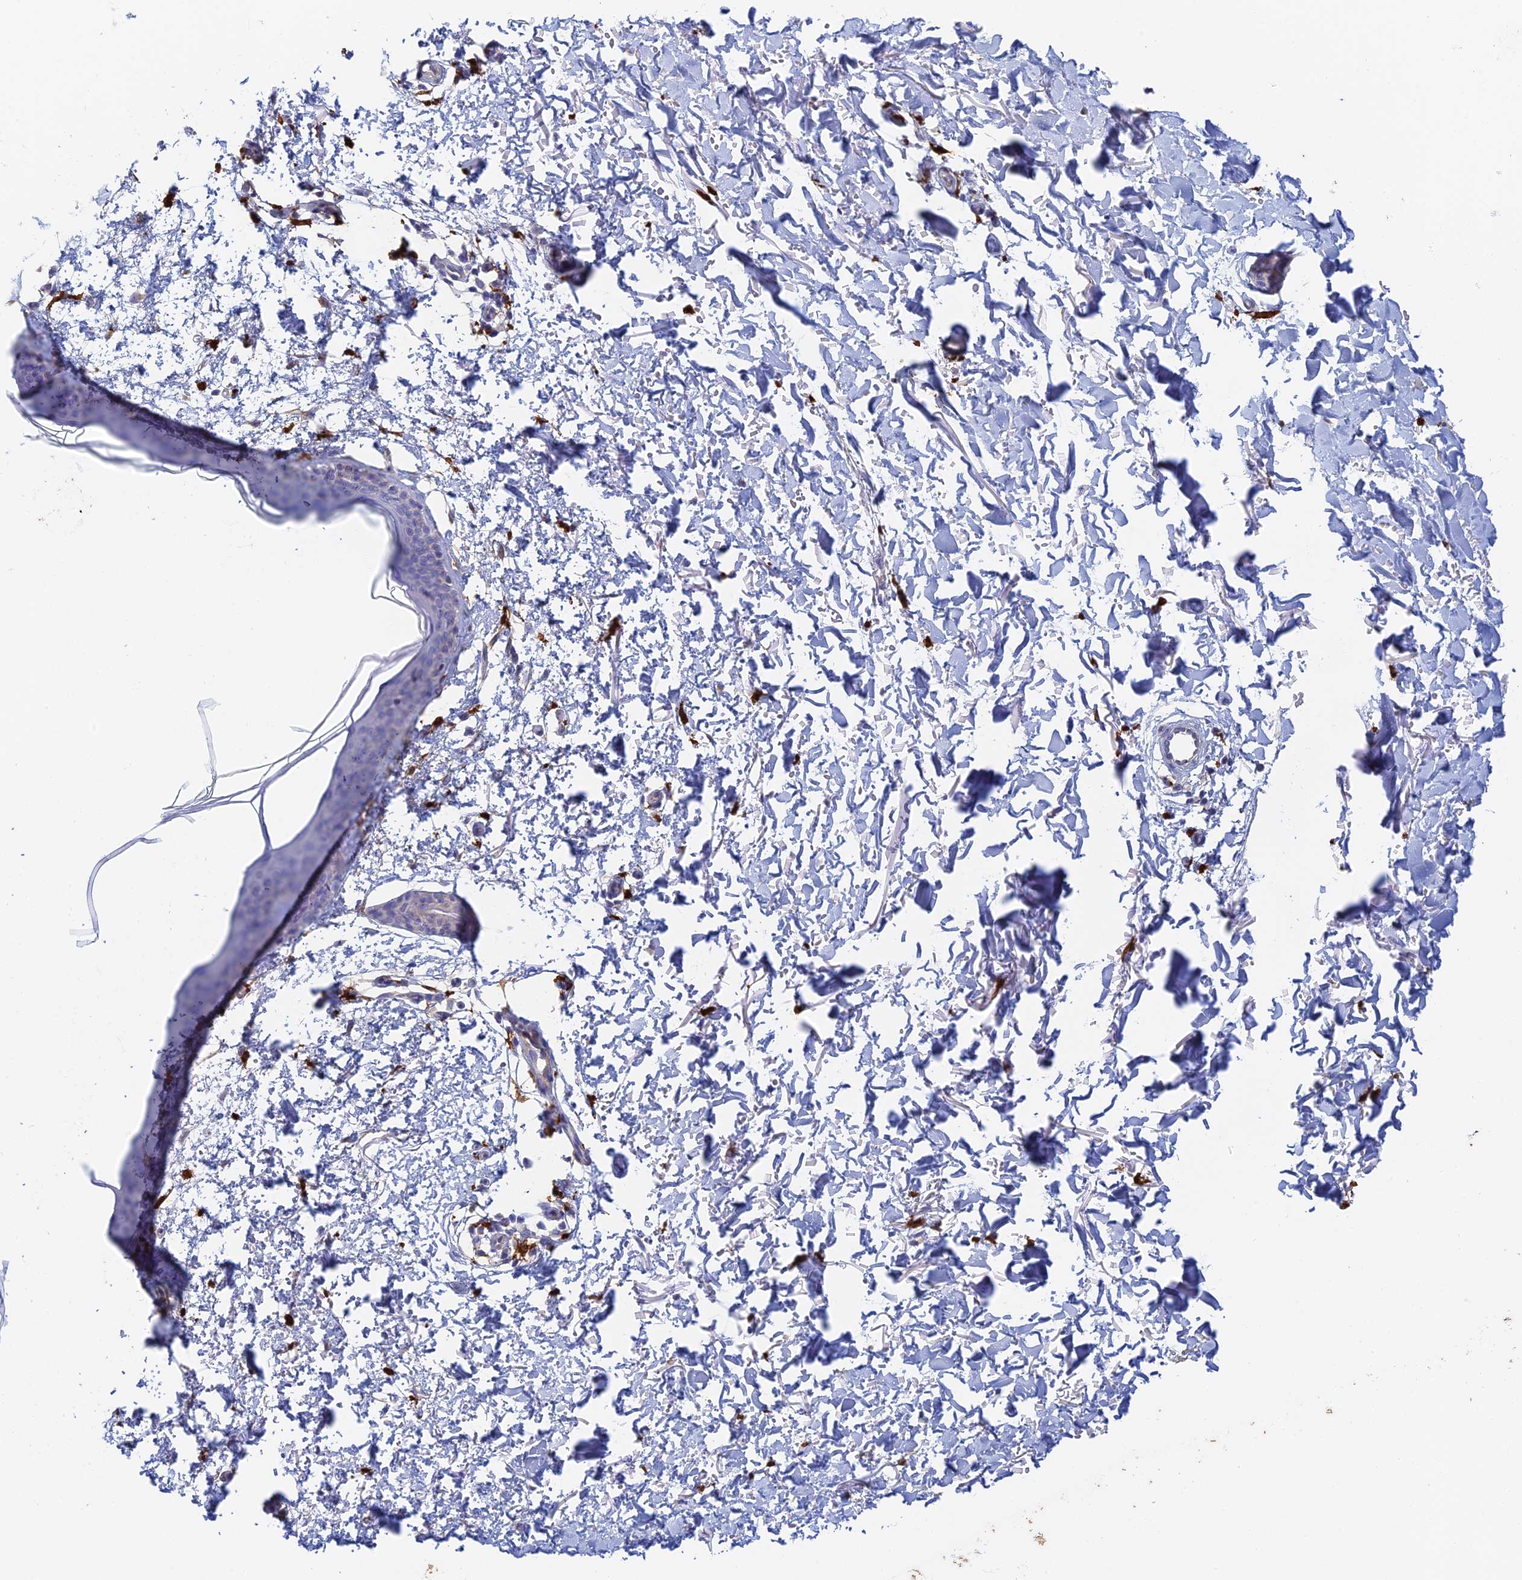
{"staining": {"intensity": "strong", "quantity": ">75%", "location": "cytoplasmic/membranous"}, "tissue": "skin", "cell_type": "Fibroblasts", "image_type": "normal", "snomed": [{"axis": "morphology", "description": "Normal tissue, NOS"}, {"axis": "topography", "description": "Skin"}], "caption": "Immunohistochemical staining of unremarkable skin reveals >75% levels of strong cytoplasmic/membranous protein staining in about >75% of fibroblasts.", "gene": "SLC24A3", "patient": {"sex": "male", "age": 66}}